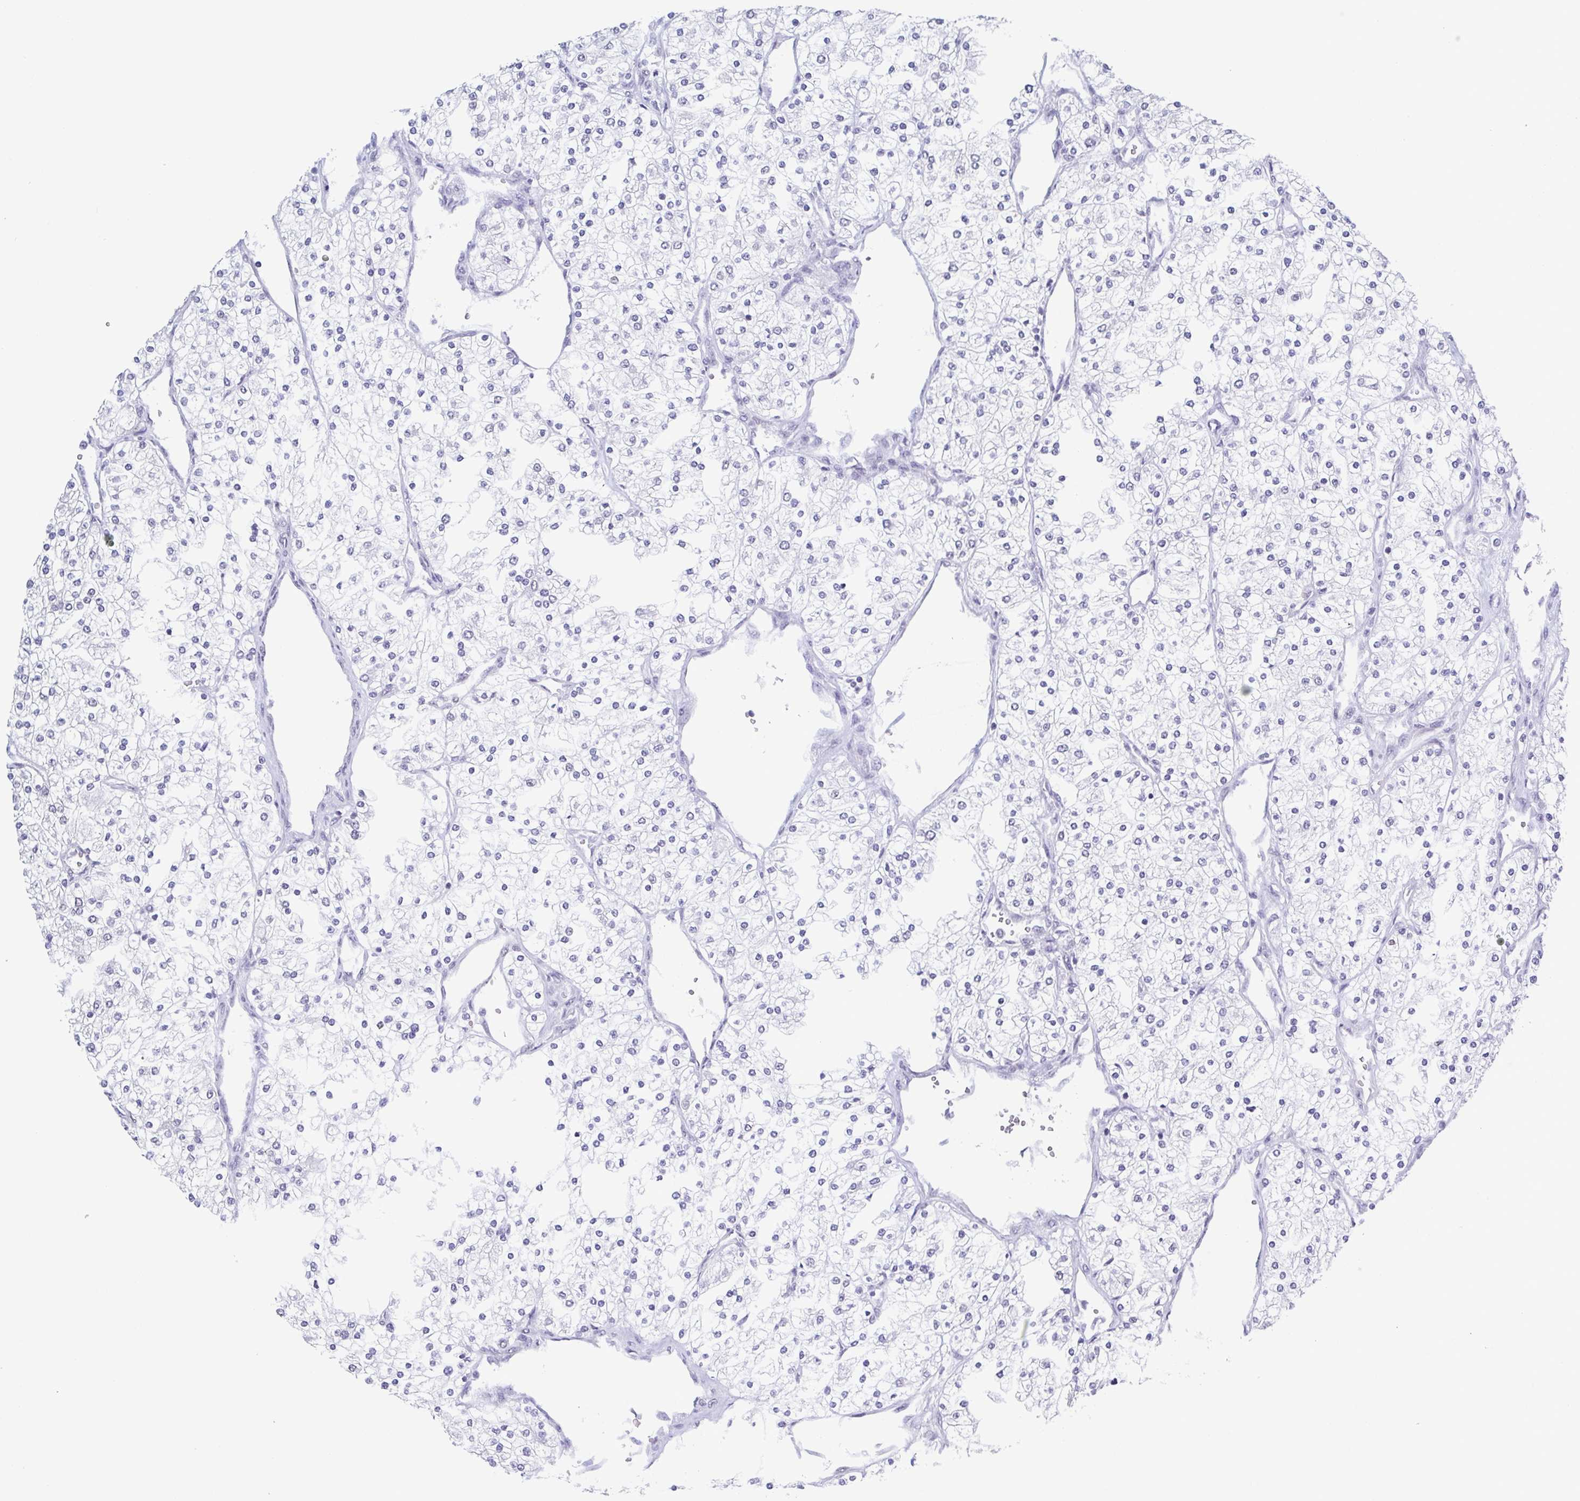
{"staining": {"intensity": "negative", "quantity": "none", "location": "none"}, "tissue": "renal cancer", "cell_type": "Tumor cells", "image_type": "cancer", "snomed": [{"axis": "morphology", "description": "Adenocarcinoma, NOS"}, {"axis": "topography", "description": "Kidney"}], "caption": "High power microscopy photomicrograph of an immunohistochemistry photomicrograph of renal adenocarcinoma, revealing no significant expression in tumor cells. The staining was performed using DAB (3,3'-diaminobenzidine) to visualize the protein expression in brown, while the nuclei were stained in blue with hematoxylin (Magnification: 20x).", "gene": "TMEM92", "patient": {"sex": "male", "age": 80}}